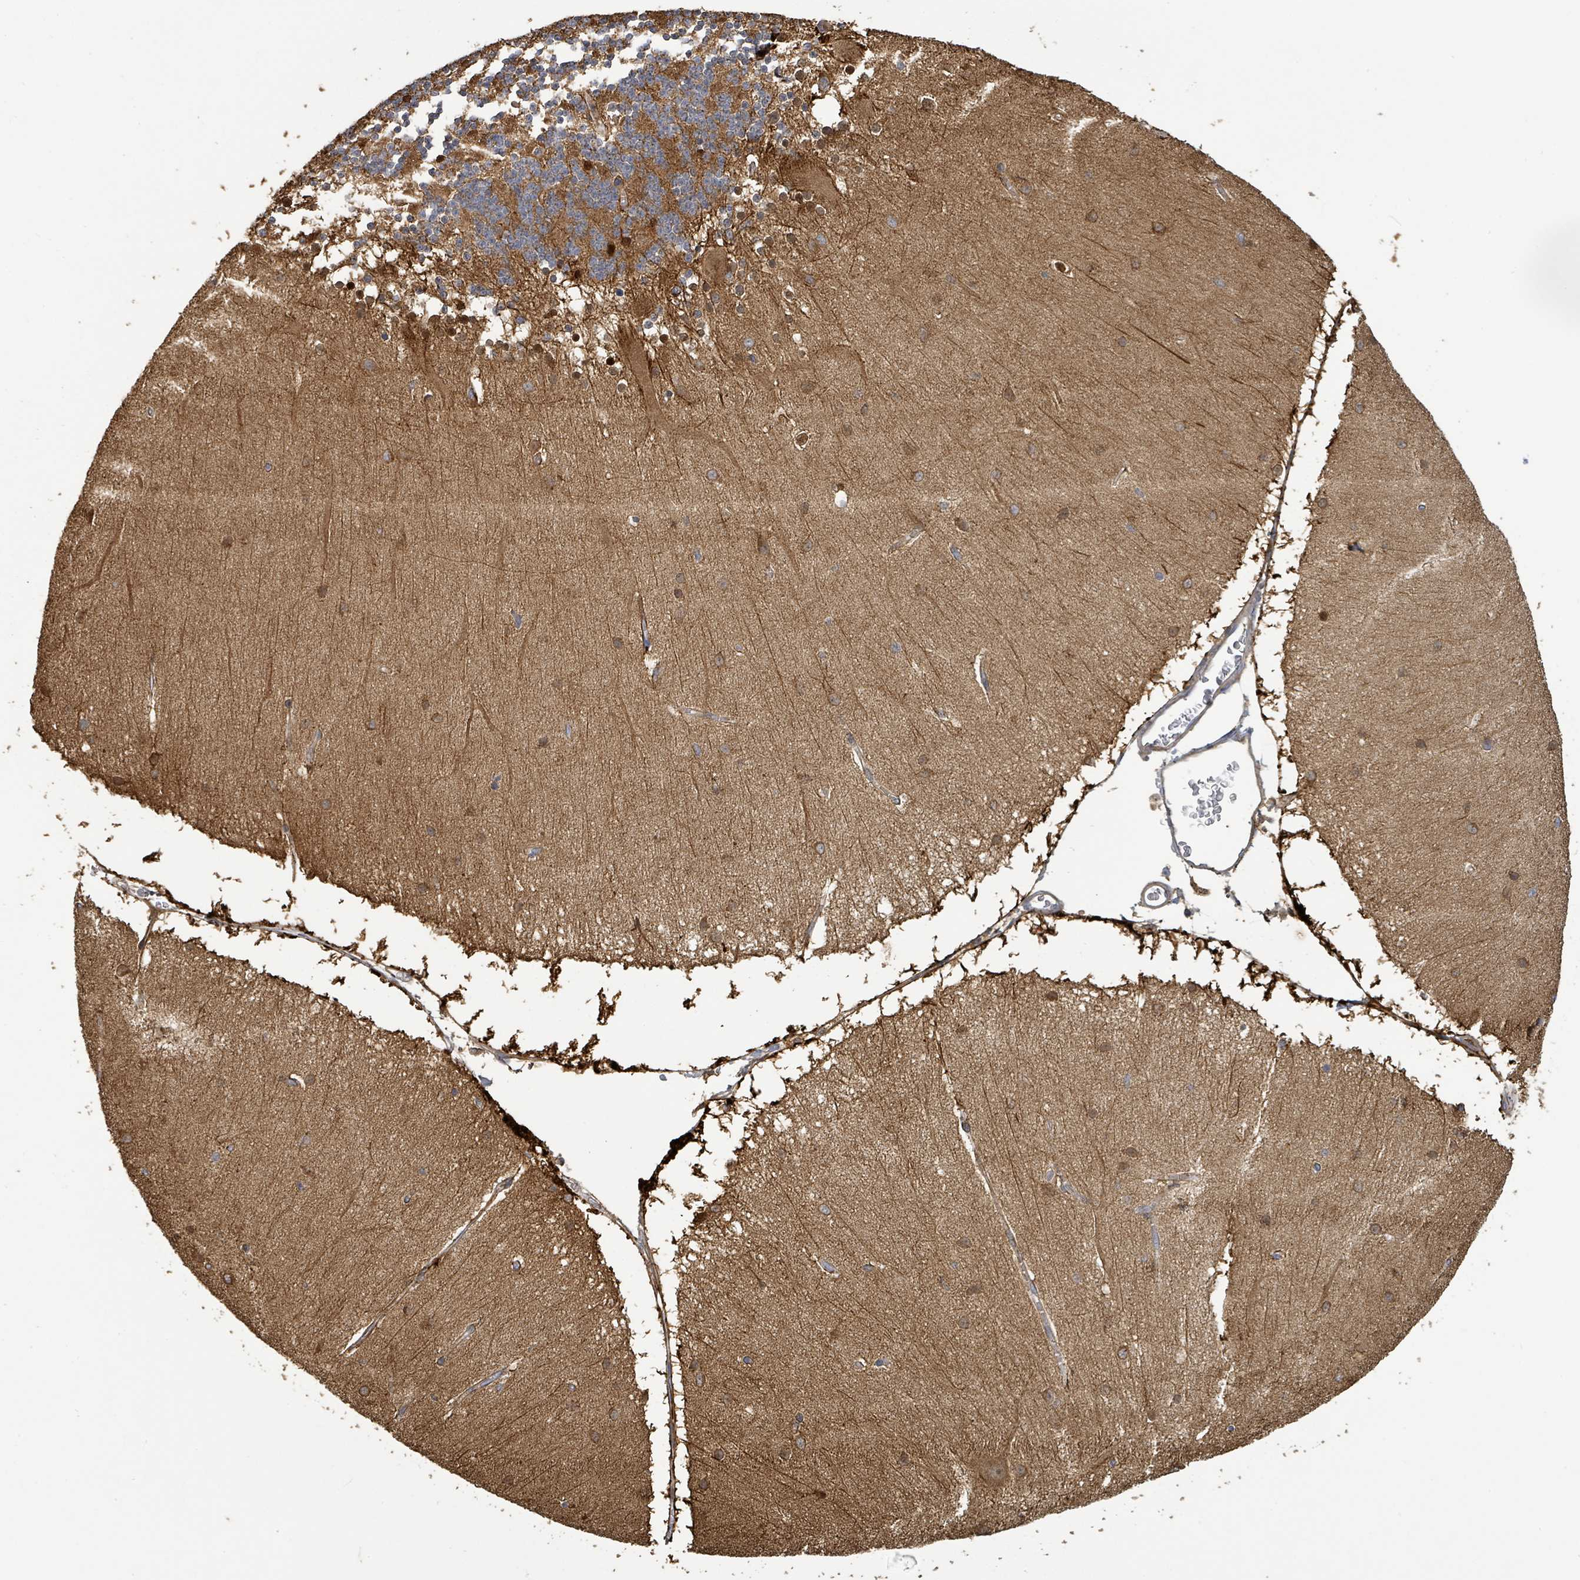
{"staining": {"intensity": "moderate", "quantity": ">75%", "location": "cytoplasmic/membranous"}, "tissue": "cerebellum", "cell_type": "Cells in granular layer", "image_type": "normal", "snomed": [{"axis": "morphology", "description": "Normal tissue, NOS"}, {"axis": "topography", "description": "Cerebellum"}], "caption": "Cerebellum was stained to show a protein in brown. There is medium levels of moderate cytoplasmic/membranous expression in approximately >75% of cells in granular layer. (DAB (3,3'-diaminobenzidine) = brown stain, brightfield microscopy at high magnification).", "gene": "STARD4", "patient": {"sex": "female", "age": 54}}